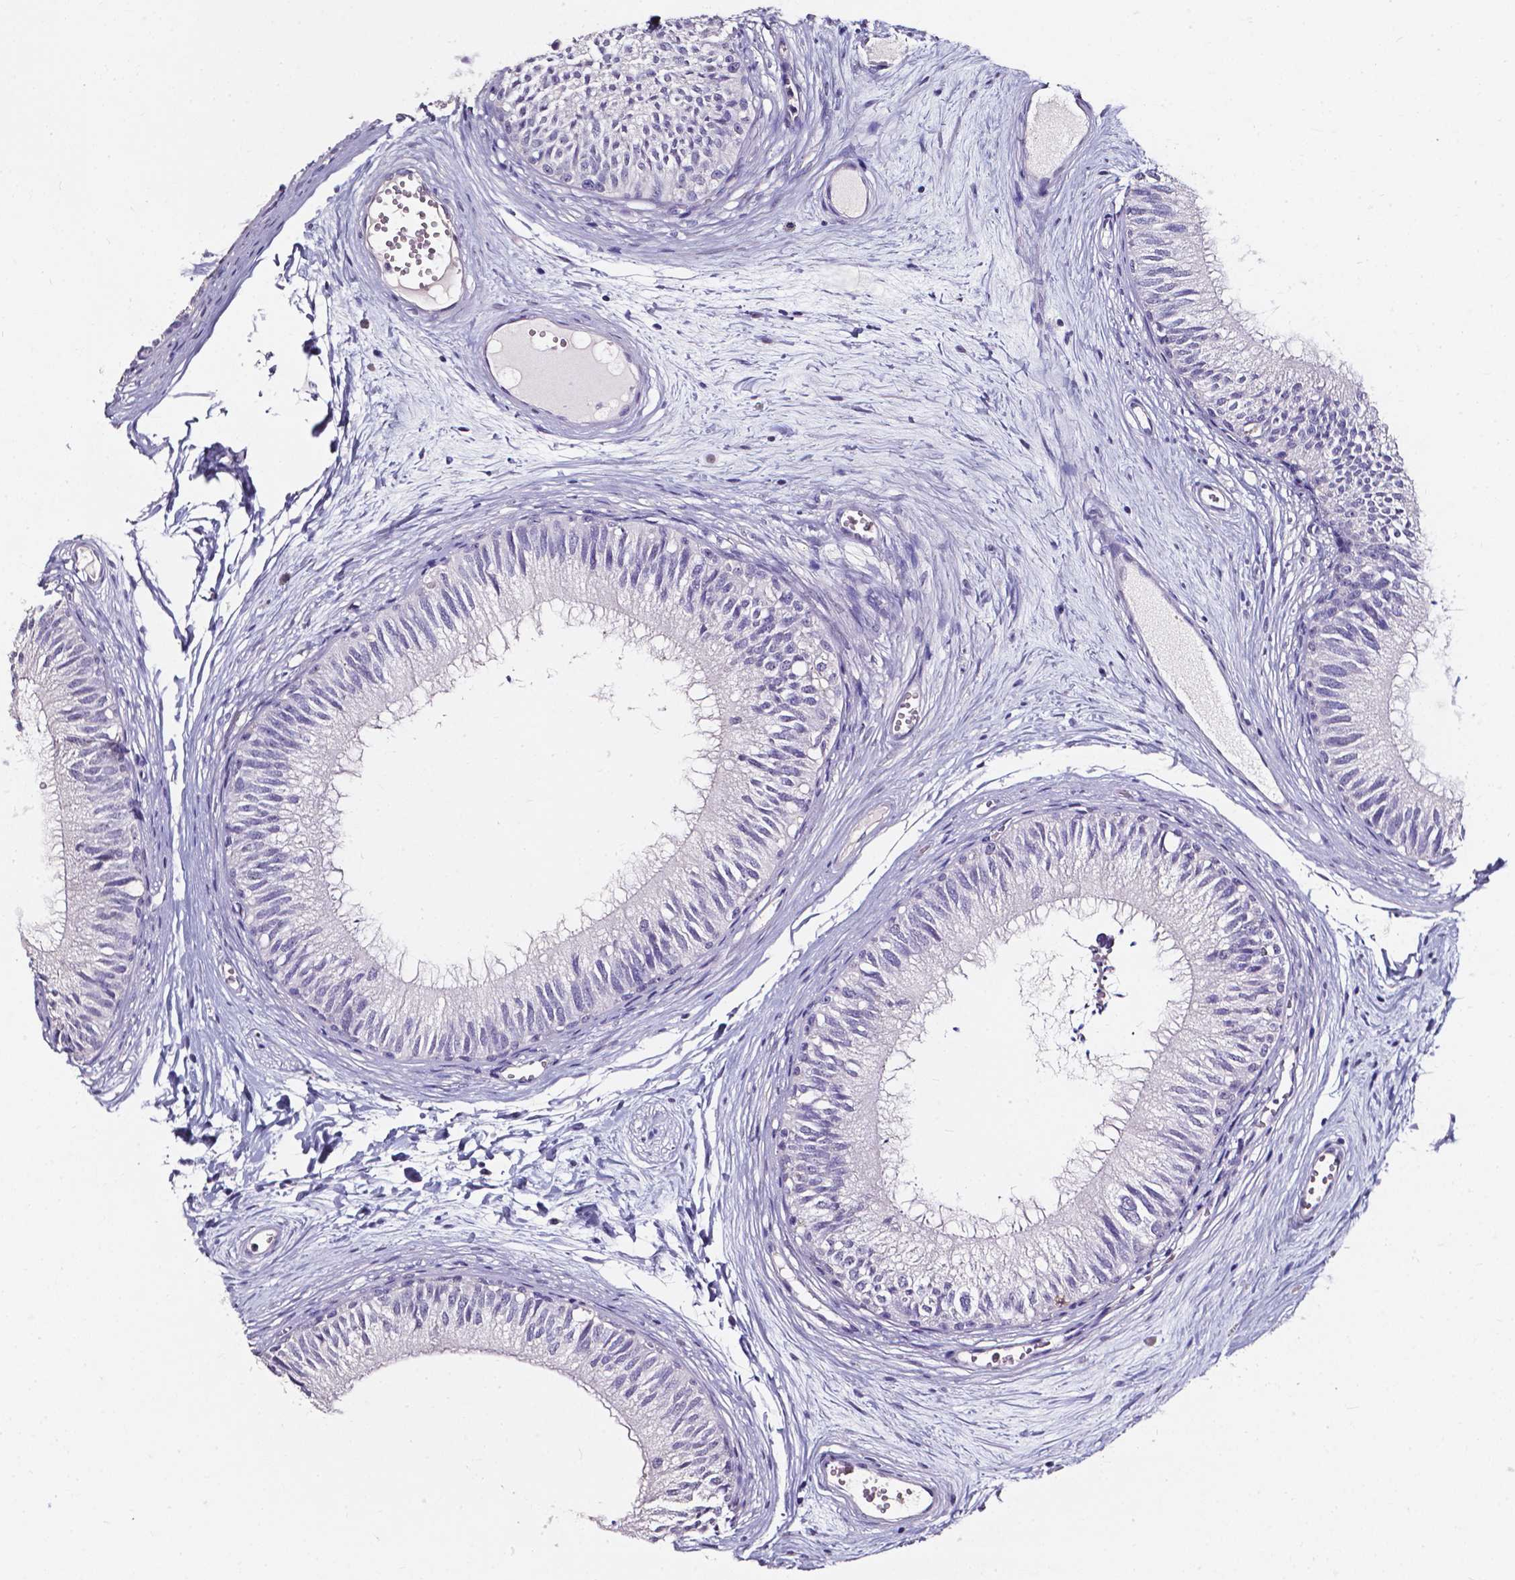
{"staining": {"intensity": "negative", "quantity": "none", "location": "none"}, "tissue": "epididymis", "cell_type": "Glandular cells", "image_type": "normal", "snomed": [{"axis": "morphology", "description": "Normal tissue, NOS"}, {"axis": "topography", "description": "Epididymis"}], "caption": "The micrograph demonstrates no significant staining in glandular cells of epididymis. (Brightfield microscopy of DAB (3,3'-diaminobenzidine) IHC at high magnification).", "gene": "DEFA5", "patient": {"sex": "male", "age": 29}}